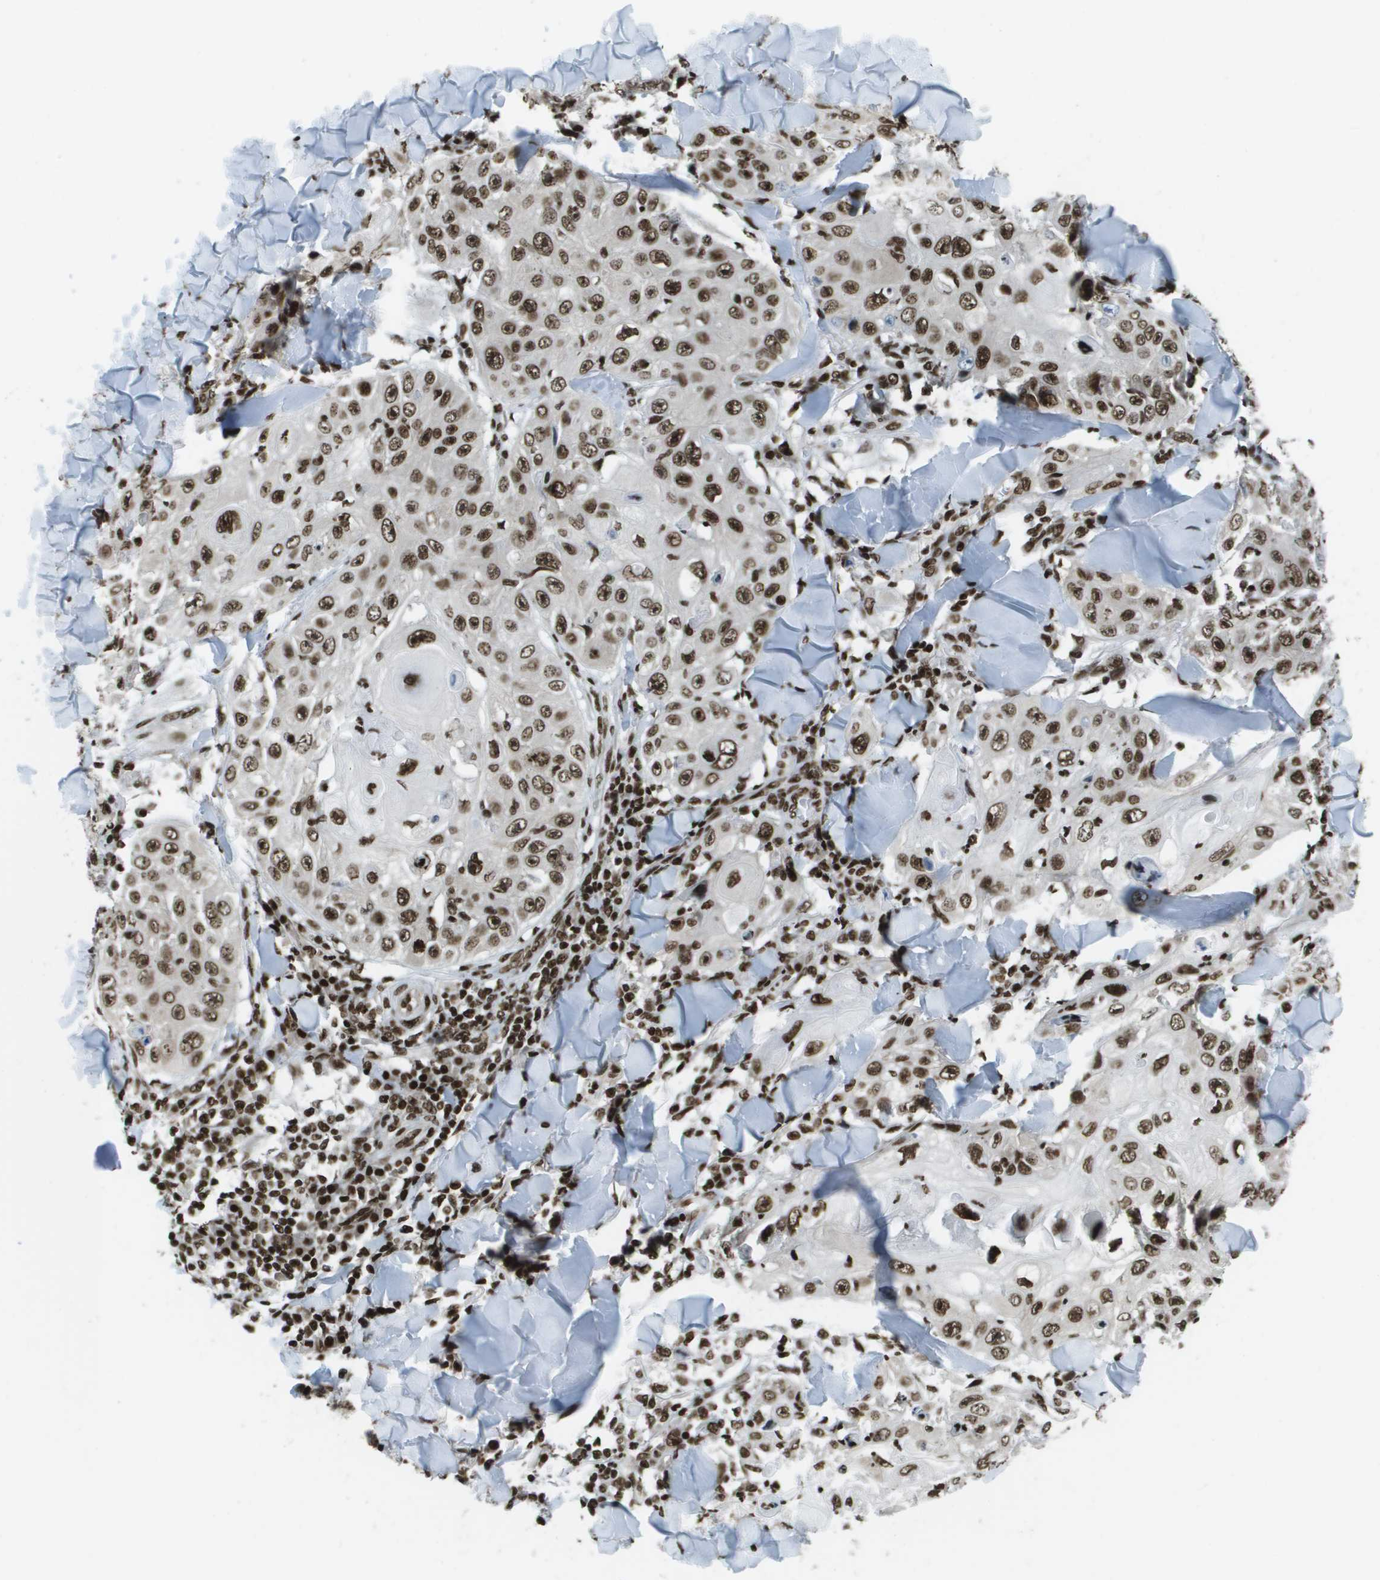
{"staining": {"intensity": "strong", "quantity": ">75%", "location": "nuclear"}, "tissue": "skin cancer", "cell_type": "Tumor cells", "image_type": "cancer", "snomed": [{"axis": "morphology", "description": "Squamous cell carcinoma, NOS"}, {"axis": "topography", "description": "Skin"}], "caption": "A brown stain highlights strong nuclear positivity of a protein in skin cancer tumor cells.", "gene": "GLYR1", "patient": {"sex": "male", "age": 86}}